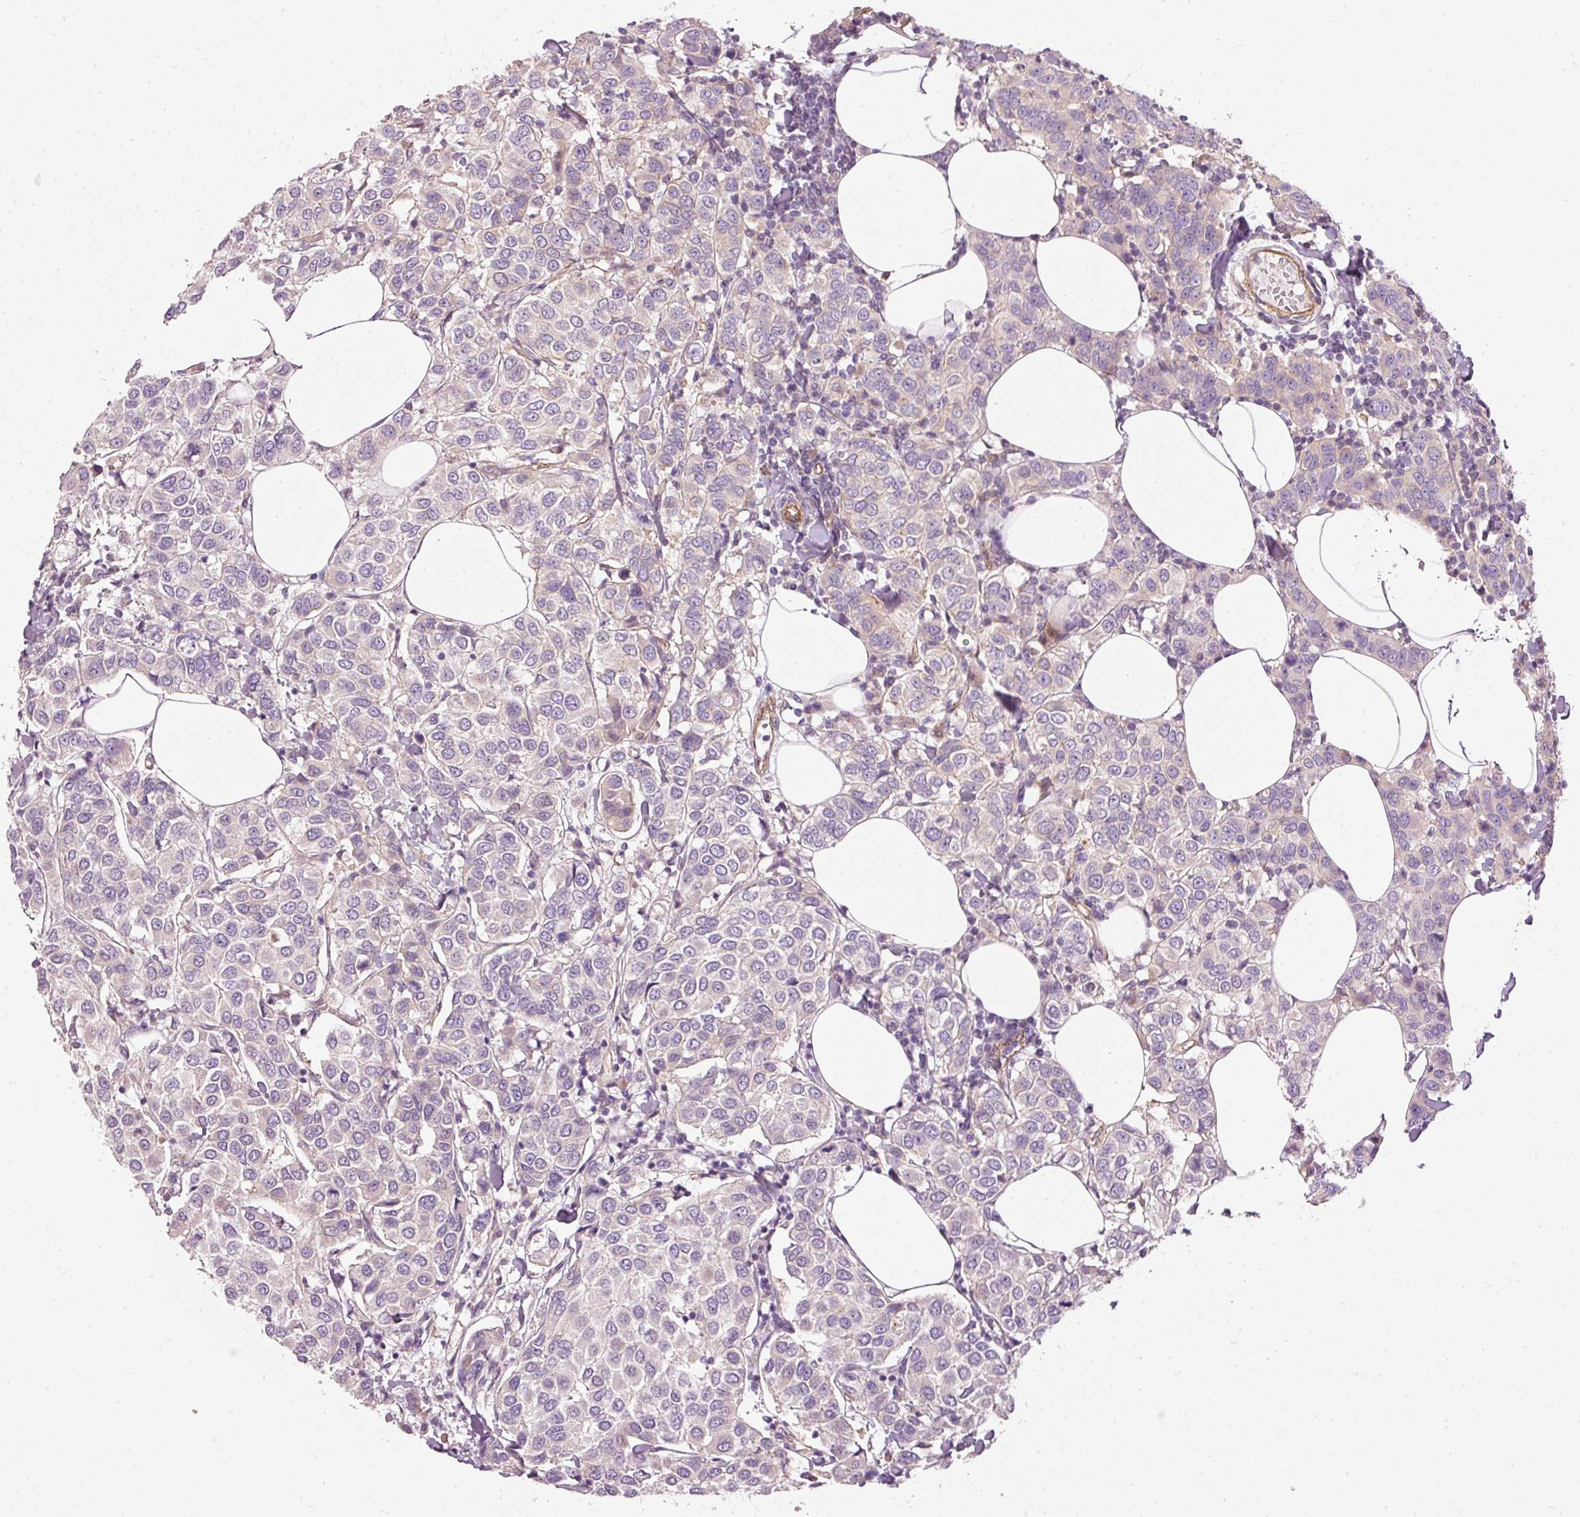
{"staining": {"intensity": "negative", "quantity": "none", "location": "none"}, "tissue": "breast cancer", "cell_type": "Tumor cells", "image_type": "cancer", "snomed": [{"axis": "morphology", "description": "Duct carcinoma"}, {"axis": "topography", "description": "Breast"}], "caption": "An immunohistochemistry (IHC) photomicrograph of infiltrating ductal carcinoma (breast) is shown. There is no staining in tumor cells of infiltrating ductal carcinoma (breast).", "gene": "OSR2", "patient": {"sex": "female", "age": 55}}